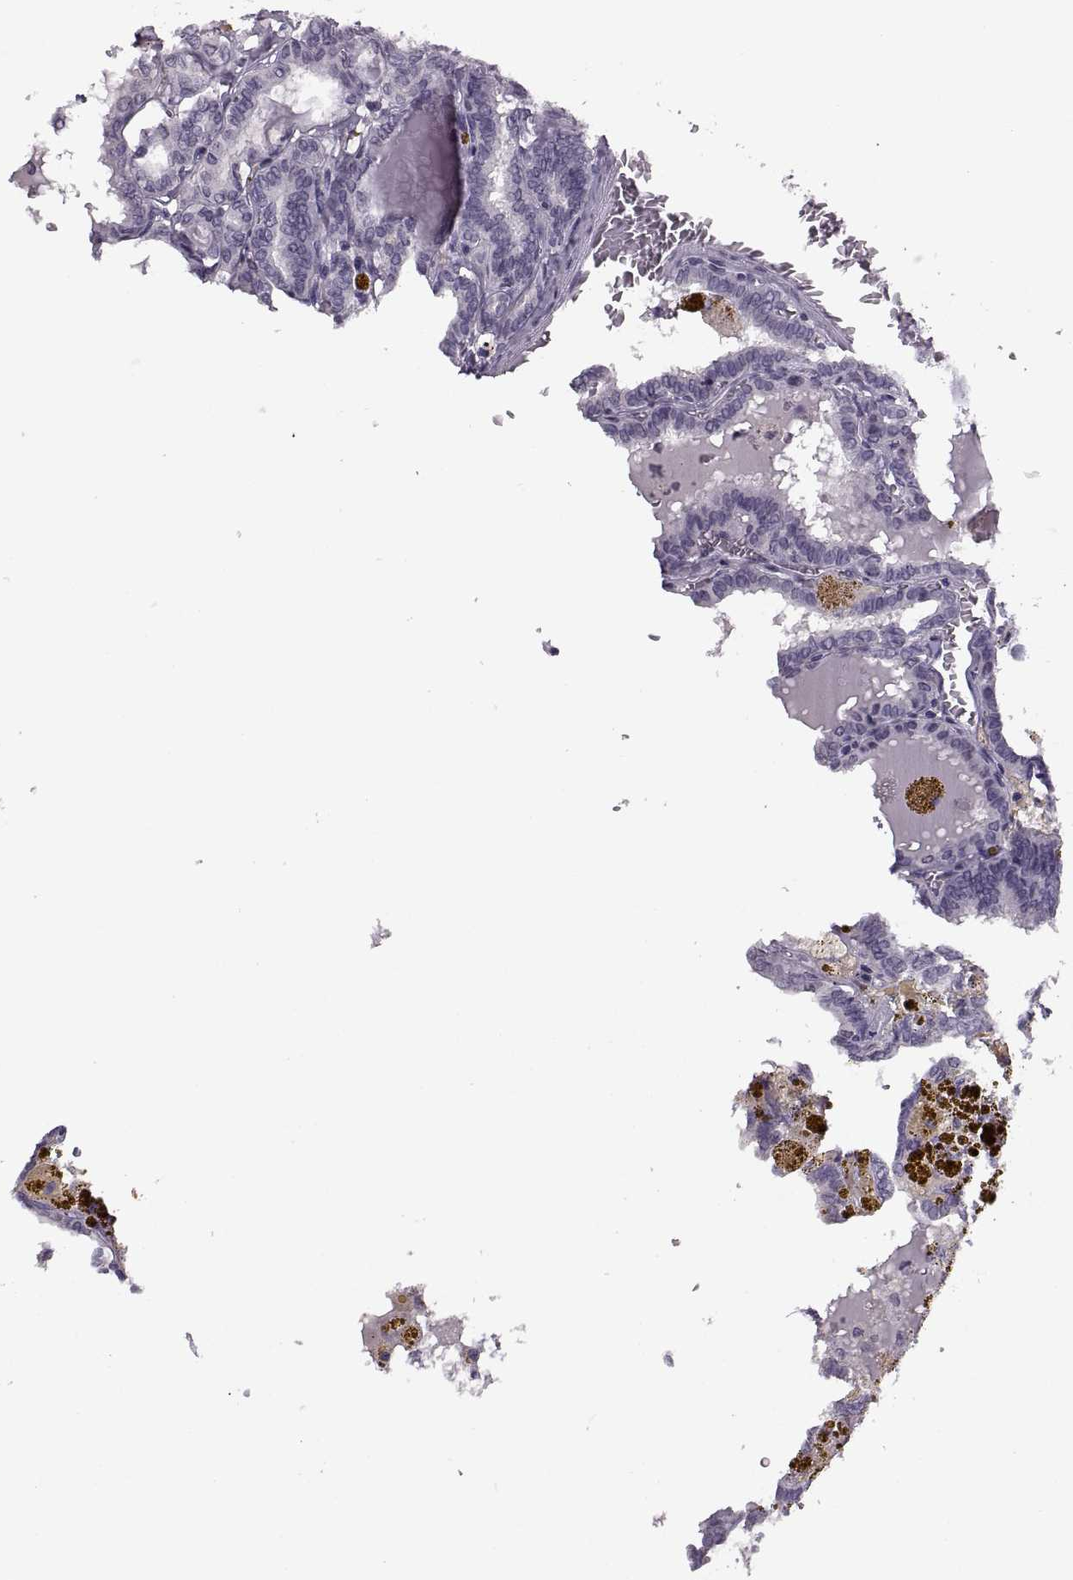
{"staining": {"intensity": "negative", "quantity": "none", "location": "none"}, "tissue": "thyroid cancer", "cell_type": "Tumor cells", "image_type": "cancer", "snomed": [{"axis": "morphology", "description": "Papillary adenocarcinoma, NOS"}, {"axis": "topography", "description": "Thyroid gland"}], "caption": "Protein analysis of thyroid cancer displays no significant staining in tumor cells.", "gene": "PAGE5", "patient": {"sex": "female", "age": 39}}